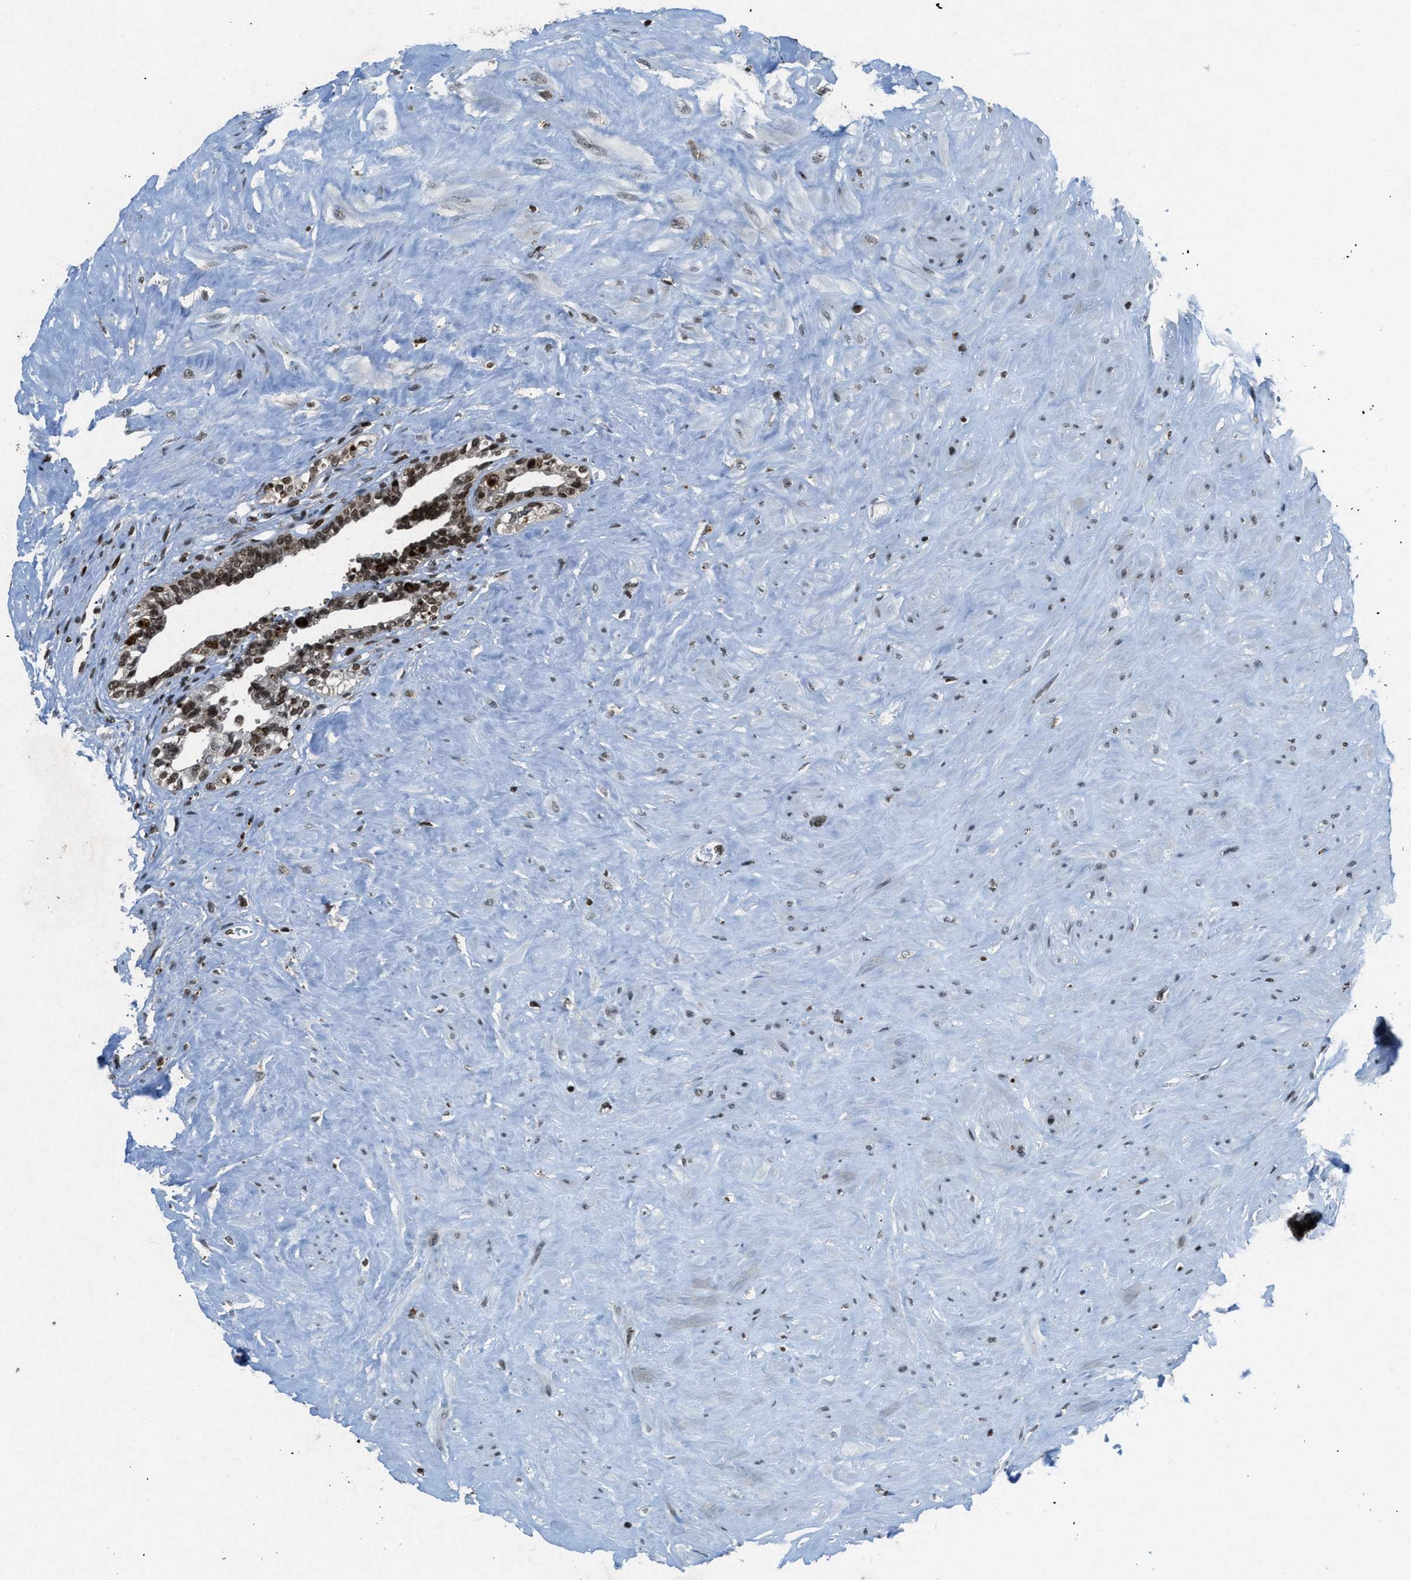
{"staining": {"intensity": "strong", "quantity": ">75%", "location": "nuclear"}, "tissue": "seminal vesicle", "cell_type": "Glandular cells", "image_type": "normal", "snomed": [{"axis": "morphology", "description": "Normal tissue, NOS"}, {"axis": "topography", "description": "Seminal veicle"}], "caption": "A high-resolution histopathology image shows immunohistochemistry staining of normal seminal vesicle, which shows strong nuclear positivity in approximately >75% of glandular cells. (IHC, brightfield microscopy, high magnification).", "gene": "NXF1", "patient": {"sex": "male", "age": 63}}